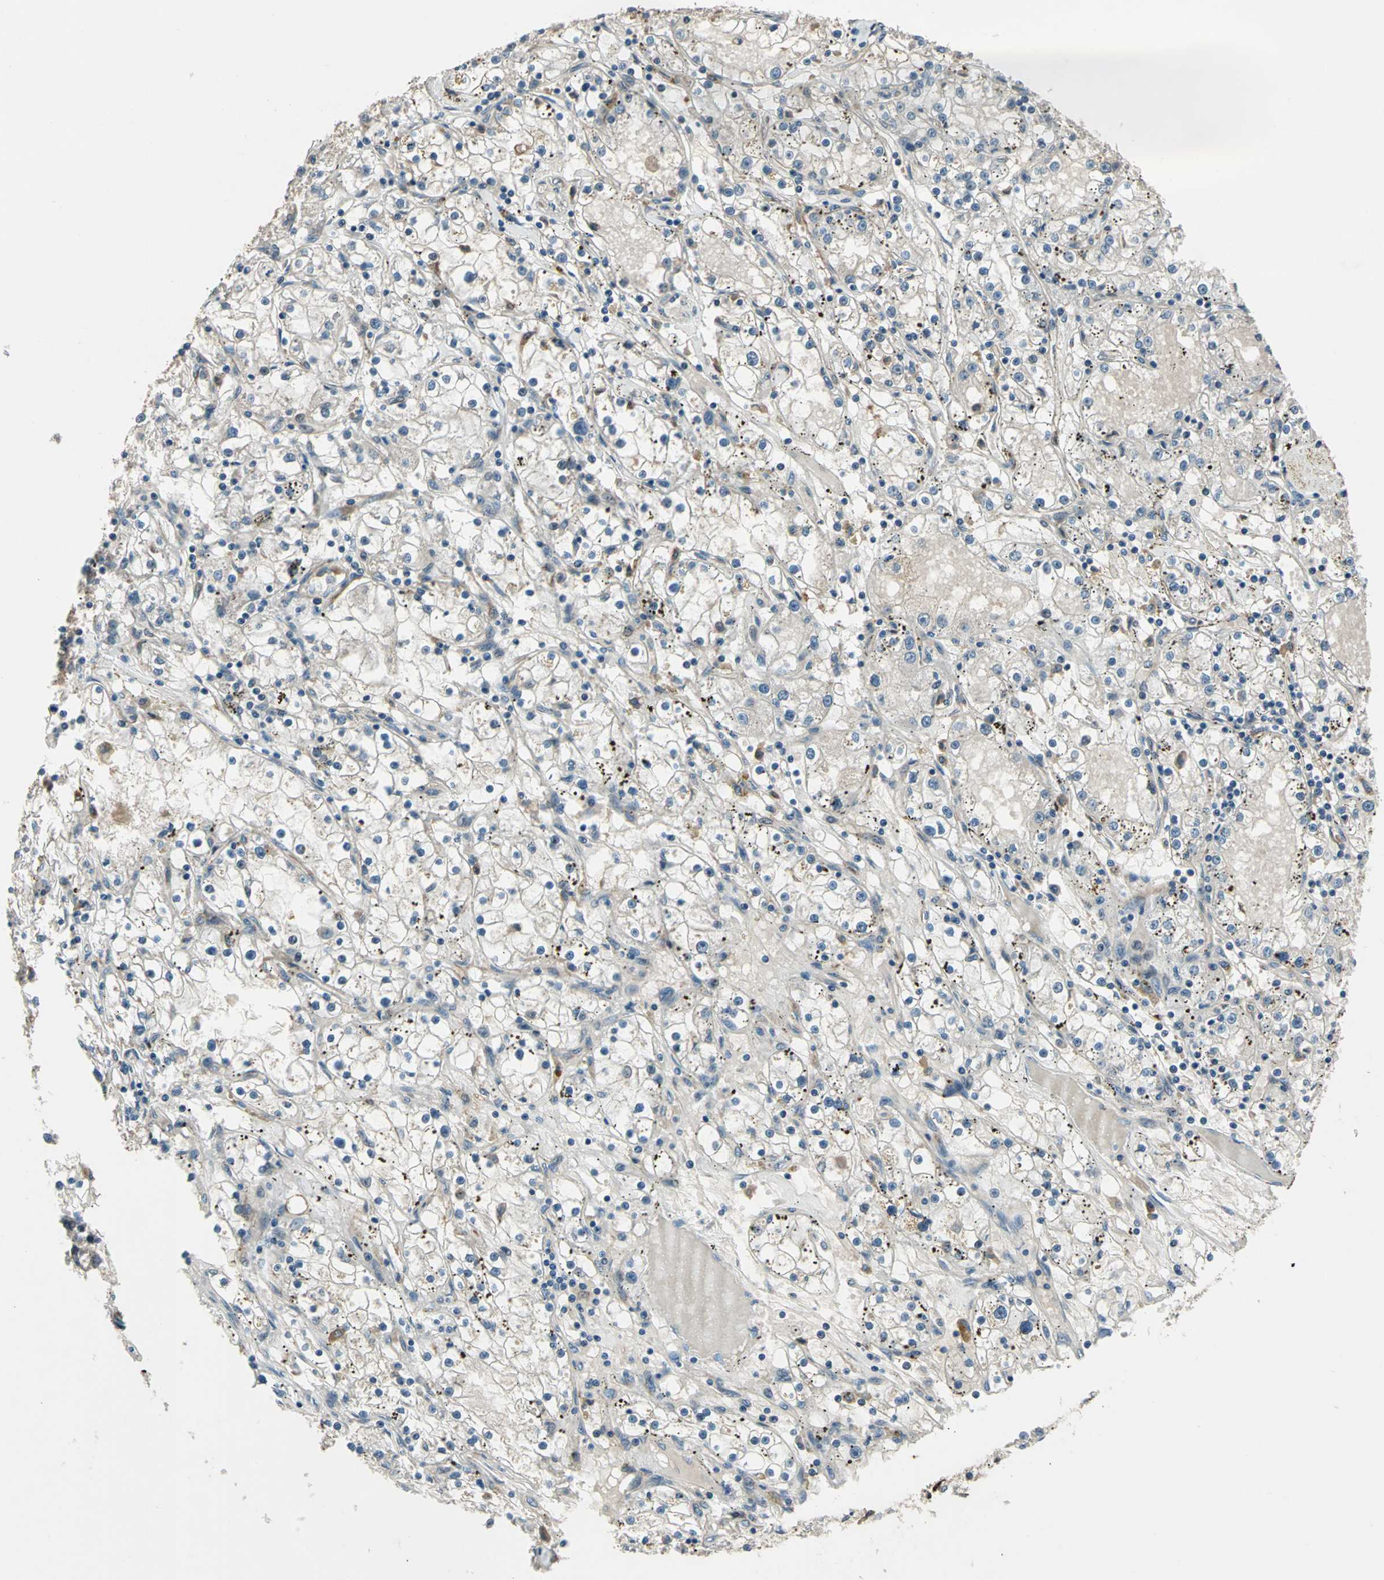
{"staining": {"intensity": "negative", "quantity": "none", "location": "none"}, "tissue": "renal cancer", "cell_type": "Tumor cells", "image_type": "cancer", "snomed": [{"axis": "morphology", "description": "Adenocarcinoma, NOS"}, {"axis": "topography", "description": "Kidney"}], "caption": "Tumor cells are negative for protein expression in human renal adenocarcinoma. The staining is performed using DAB (3,3'-diaminobenzidine) brown chromogen with nuclei counter-stained in using hematoxylin.", "gene": "EXD2", "patient": {"sex": "male", "age": 56}}